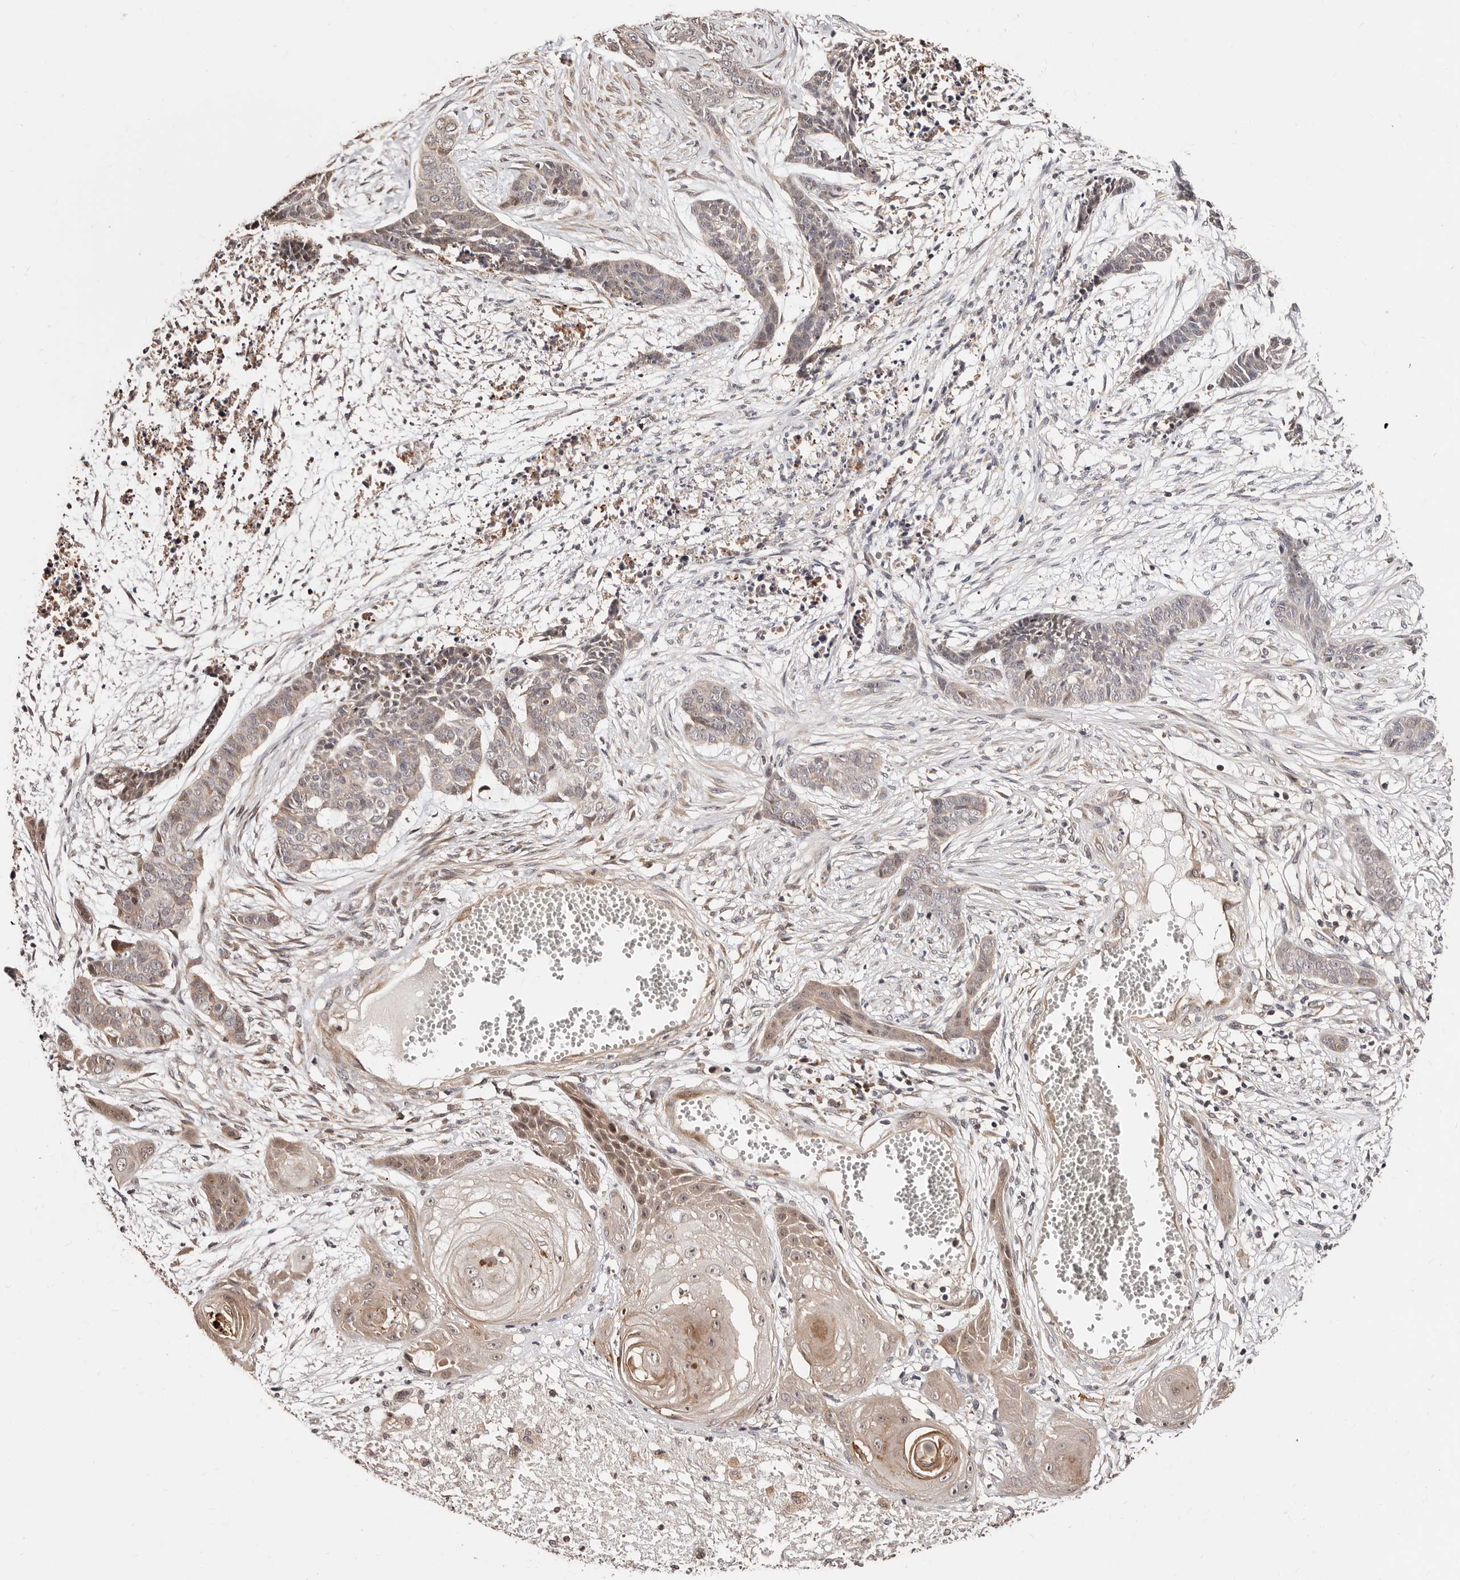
{"staining": {"intensity": "weak", "quantity": "25%-75%", "location": "cytoplasmic/membranous"}, "tissue": "skin cancer", "cell_type": "Tumor cells", "image_type": "cancer", "snomed": [{"axis": "morphology", "description": "Basal cell carcinoma"}, {"axis": "topography", "description": "Skin"}], "caption": "Skin cancer (basal cell carcinoma) stained for a protein reveals weak cytoplasmic/membranous positivity in tumor cells.", "gene": "APOL6", "patient": {"sex": "female", "age": 64}}